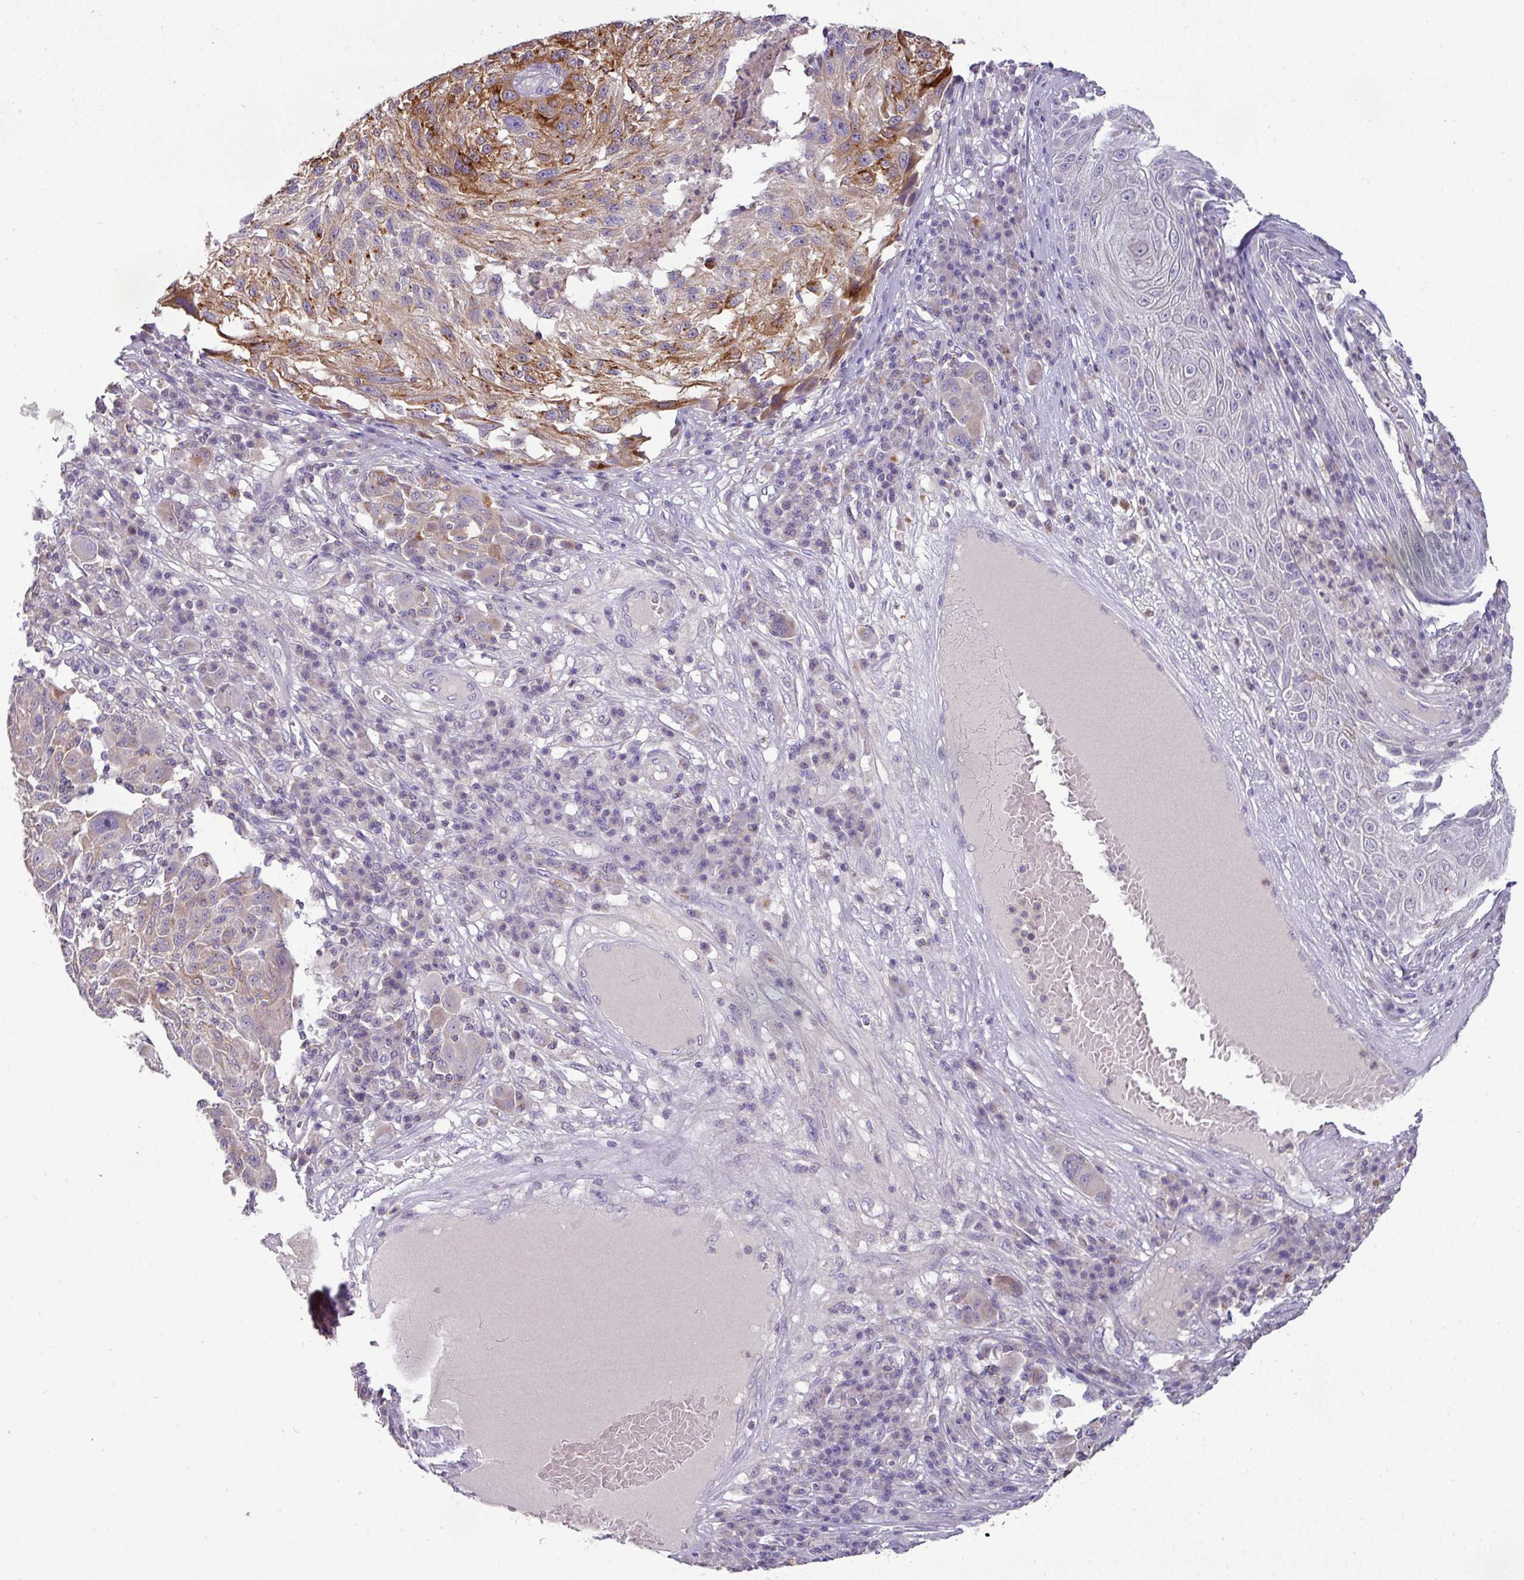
{"staining": {"intensity": "moderate", "quantity": "25%-75%", "location": "cytoplasmic/membranous"}, "tissue": "melanoma", "cell_type": "Tumor cells", "image_type": "cancer", "snomed": [{"axis": "morphology", "description": "Malignant melanoma, NOS"}, {"axis": "topography", "description": "Skin"}], "caption": "Immunohistochemistry (IHC) photomicrograph of neoplastic tissue: melanoma stained using immunohistochemistry (IHC) exhibits medium levels of moderate protein expression localized specifically in the cytoplasmic/membranous of tumor cells, appearing as a cytoplasmic/membranous brown color.", "gene": "TRAPPC1", "patient": {"sex": "male", "age": 53}}